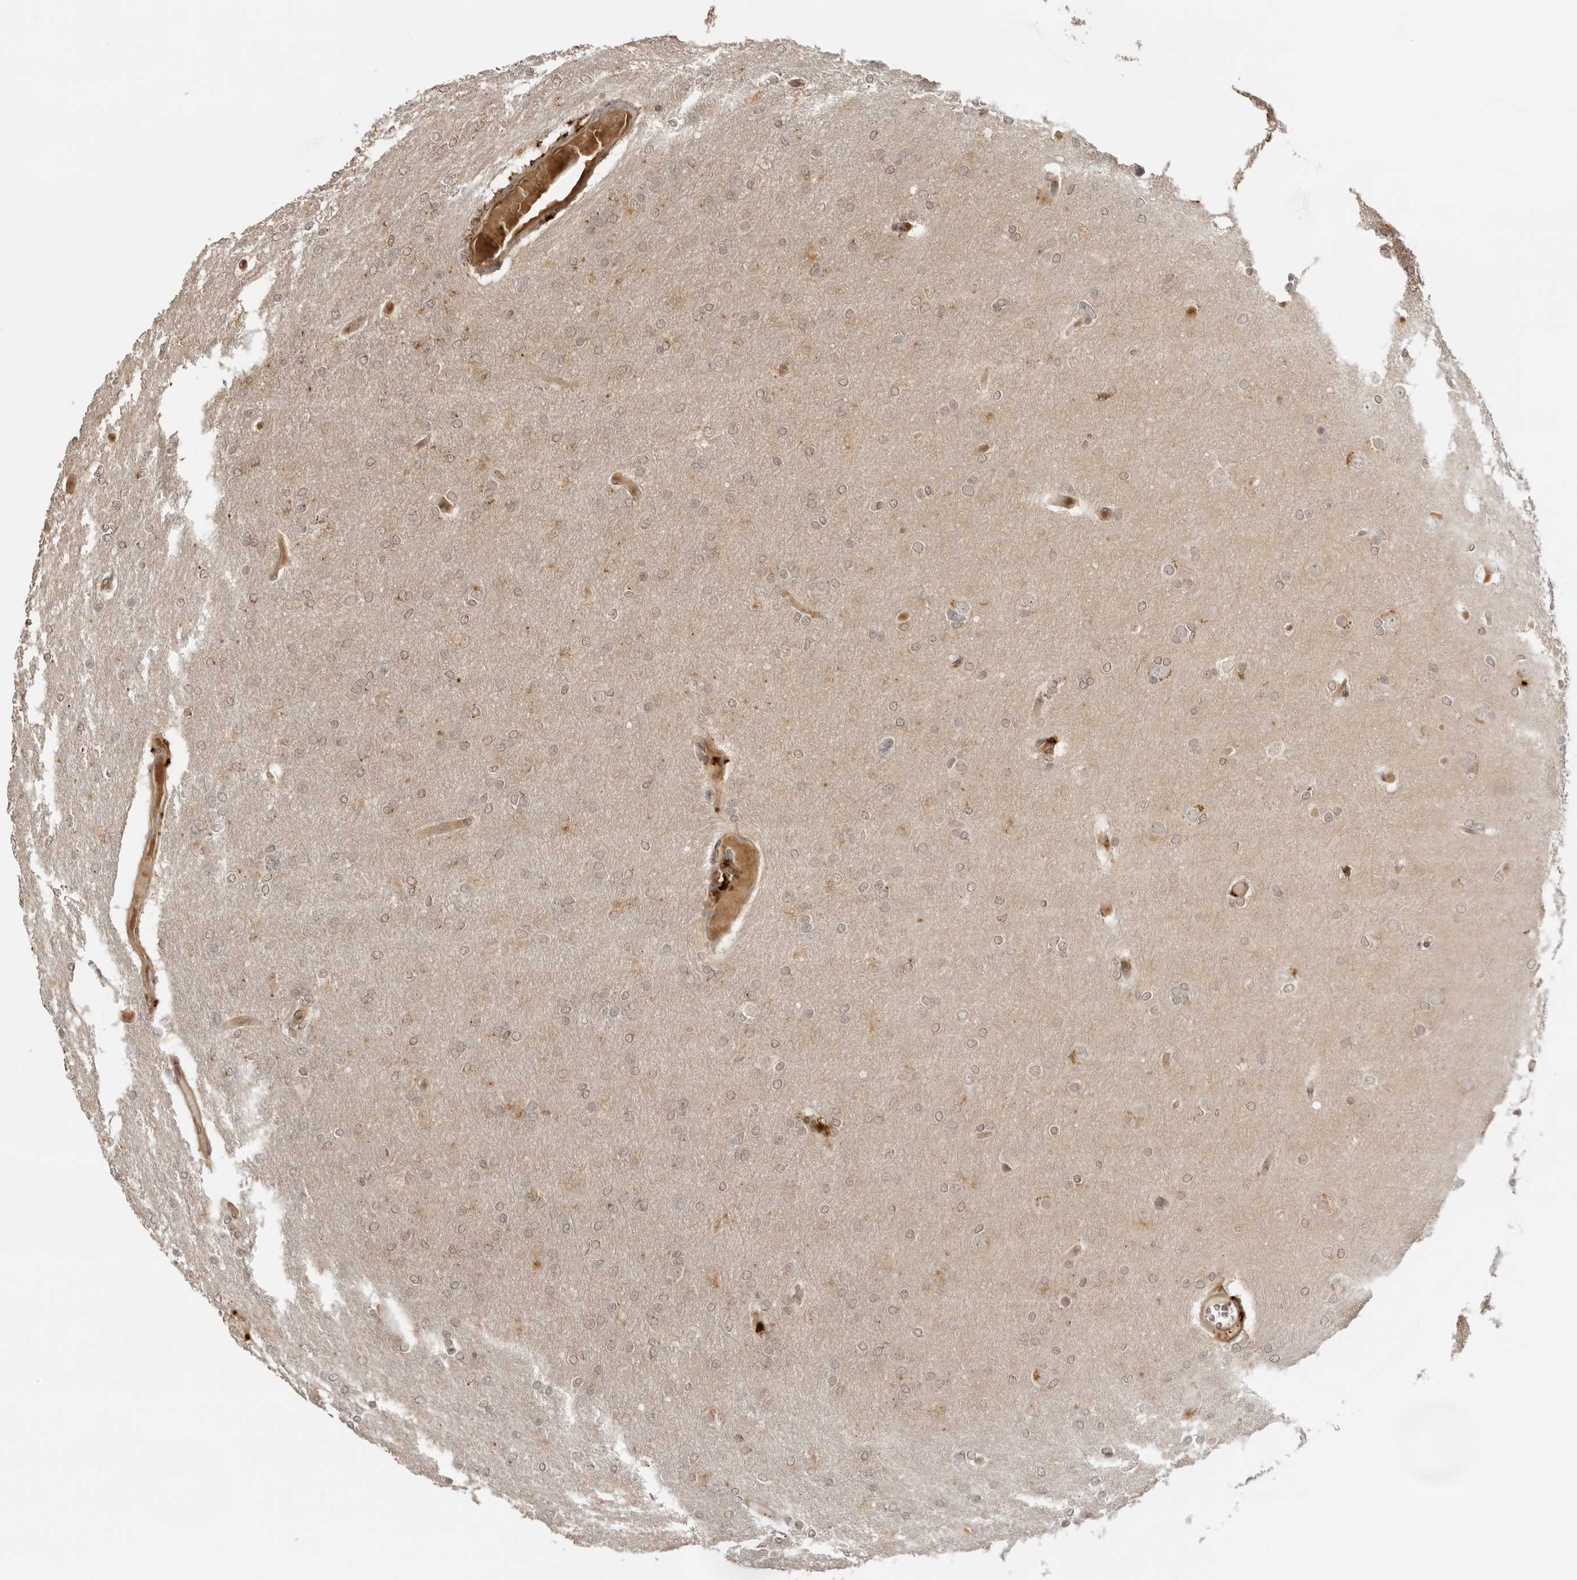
{"staining": {"intensity": "weak", "quantity": ">75%", "location": "nuclear"}, "tissue": "glioma", "cell_type": "Tumor cells", "image_type": "cancer", "snomed": [{"axis": "morphology", "description": "Glioma, malignant, High grade"}, {"axis": "topography", "description": "Cerebral cortex"}], "caption": "The photomicrograph displays immunohistochemical staining of malignant glioma (high-grade). There is weak nuclear positivity is appreciated in approximately >75% of tumor cells.", "gene": "IKBKE", "patient": {"sex": "female", "age": 36}}